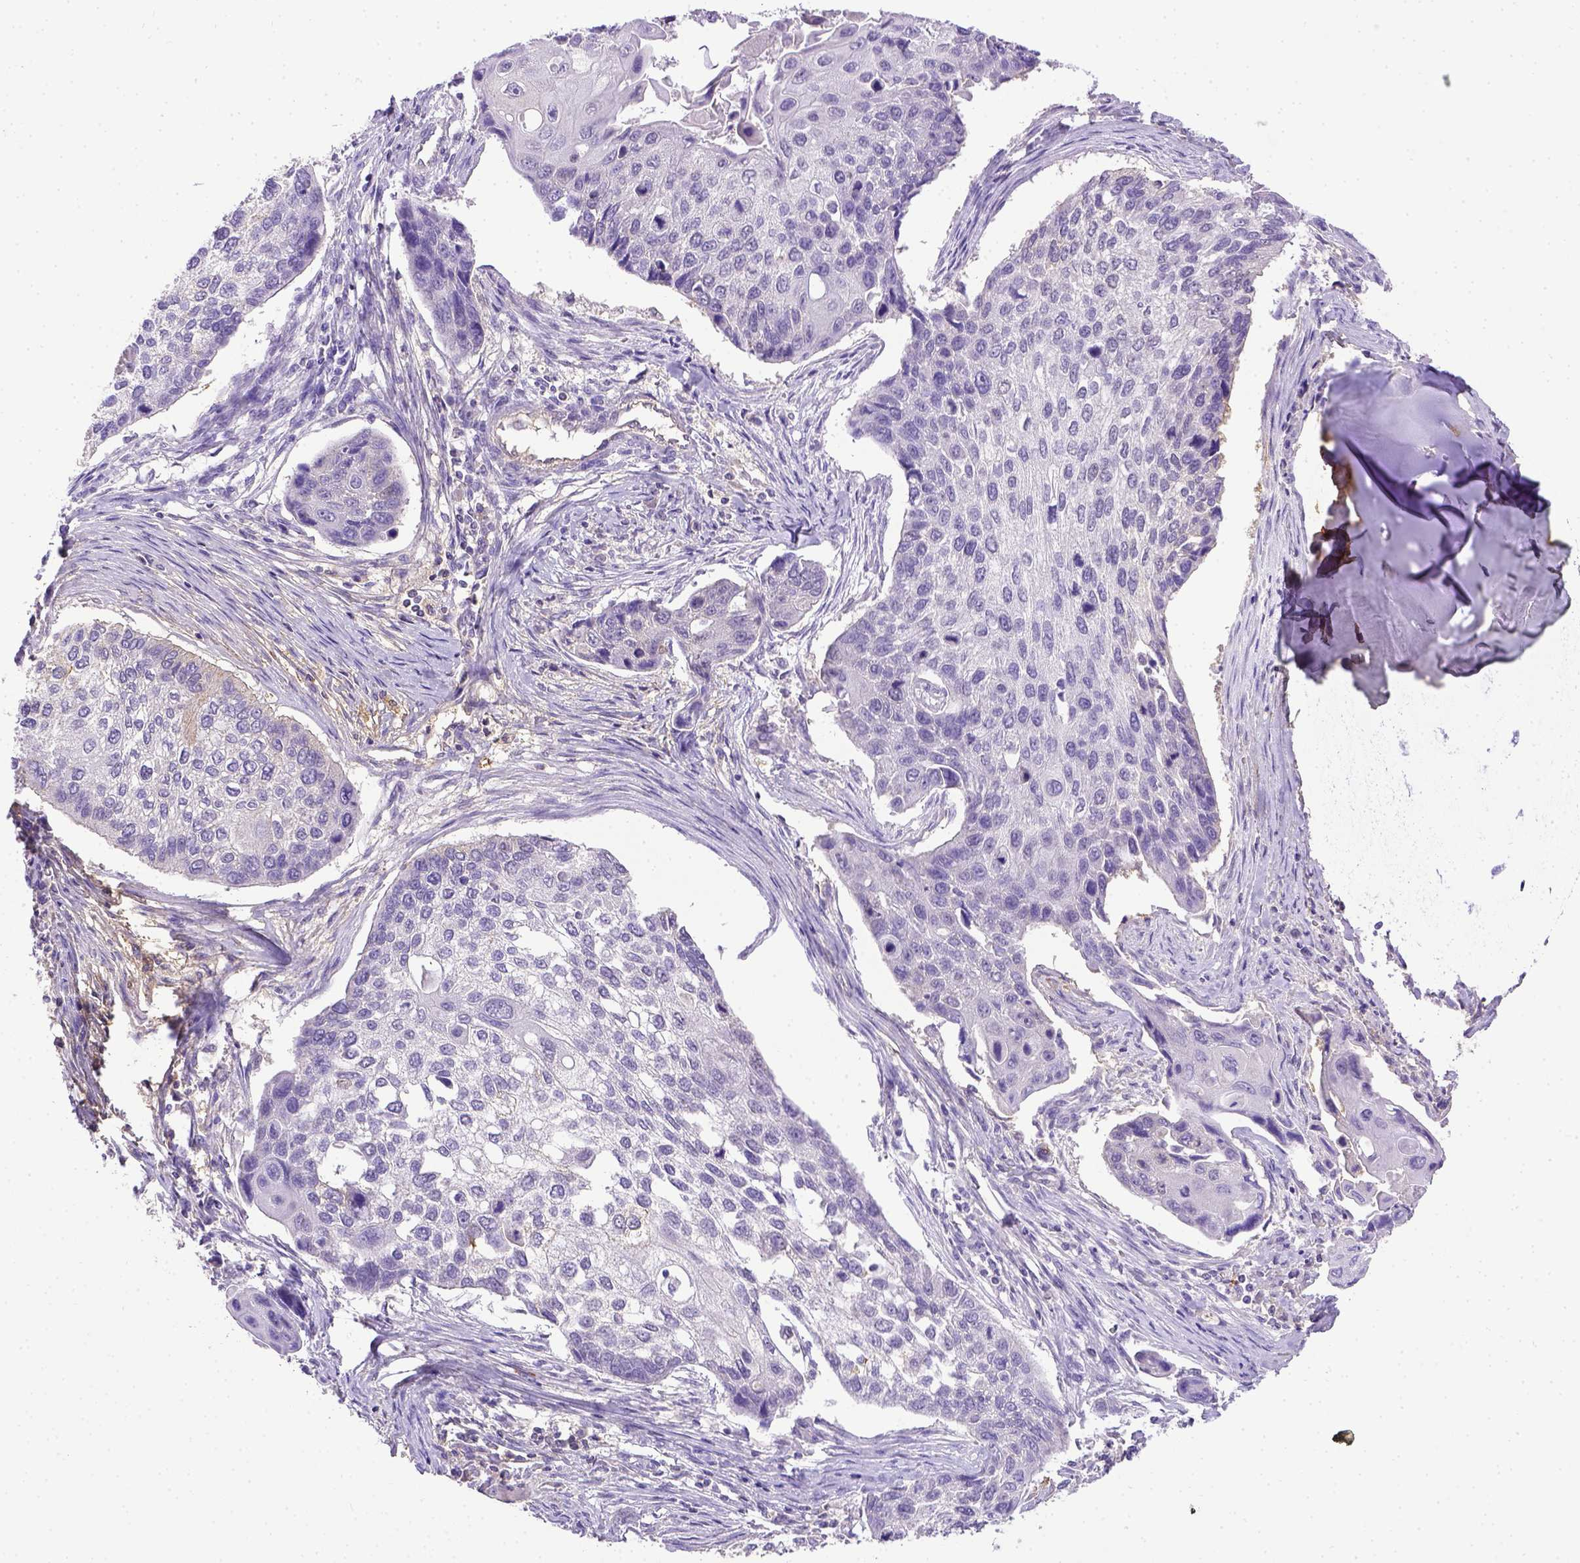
{"staining": {"intensity": "negative", "quantity": "none", "location": "none"}, "tissue": "lung cancer", "cell_type": "Tumor cells", "image_type": "cancer", "snomed": [{"axis": "morphology", "description": "Squamous cell carcinoma, NOS"}, {"axis": "morphology", "description": "Squamous cell carcinoma, metastatic, NOS"}, {"axis": "topography", "description": "Lung"}], "caption": "DAB immunohistochemical staining of human metastatic squamous cell carcinoma (lung) demonstrates no significant expression in tumor cells.", "gene": "B3GAT1", "patient": {"sex": "male", "age": 63}}